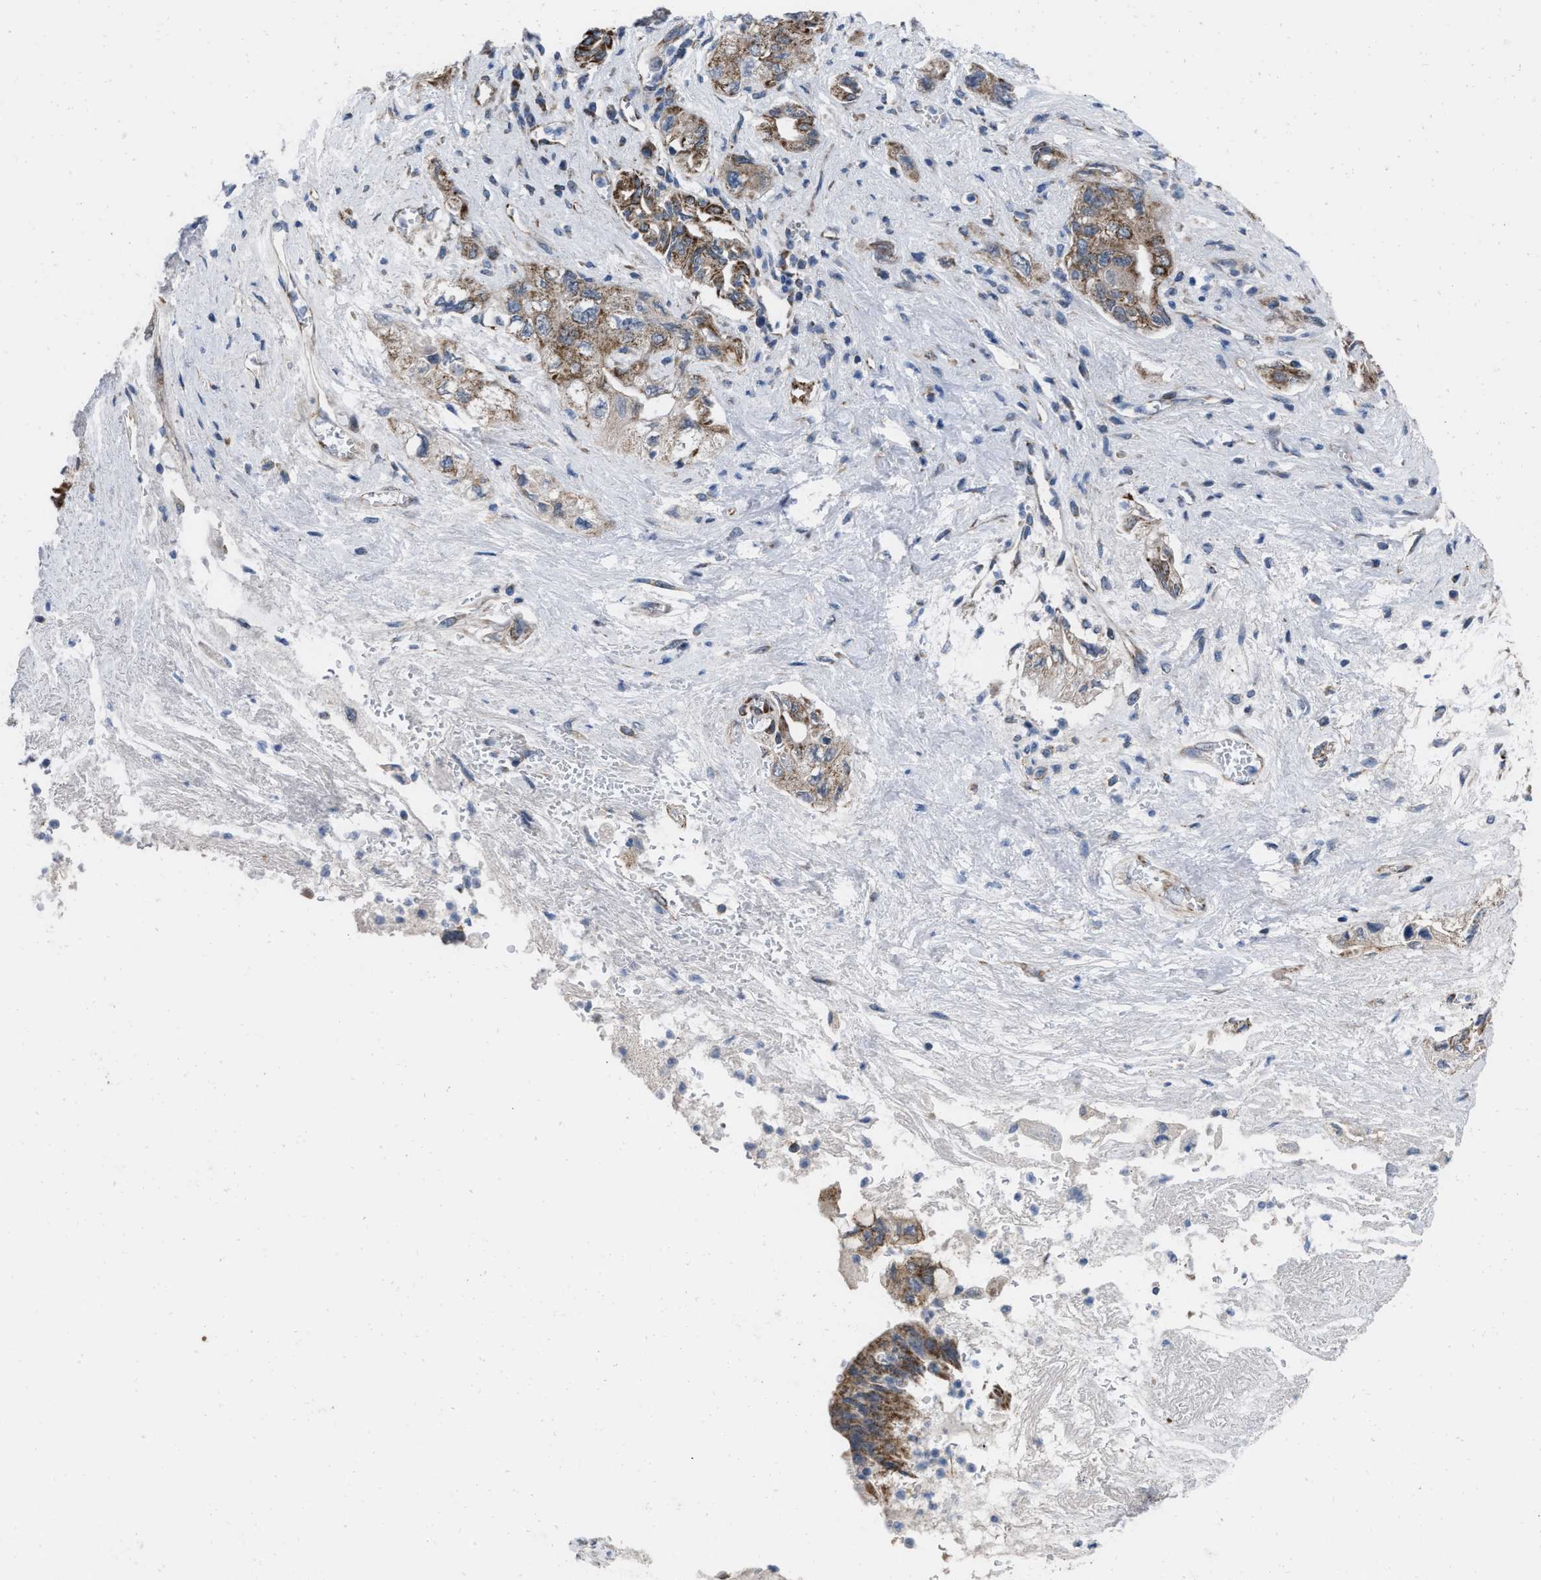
{"staining": {"intensity": "strong", "quantity": ">75%", "location": "cytoplasmic/membranous"}, "tissue": "pancreatic cancer", "cell_type": "Tumor cells", "image_type": "cancer", "snomed": [{"axis": "morphology", "description": "Adenocarcinoma, NOS"}, {"axis": "topography", "description": "Pancreas"}], "caption": "Pancreatic cancer (adenocarcinoma) stained with DAB immunohistochemistry demonstrates high levels of strong cytoplasmic/membranous staining in about >75% of tumor cells.", "gene": "AKAP1", "patient": {"sex": "female", "age": 73}}